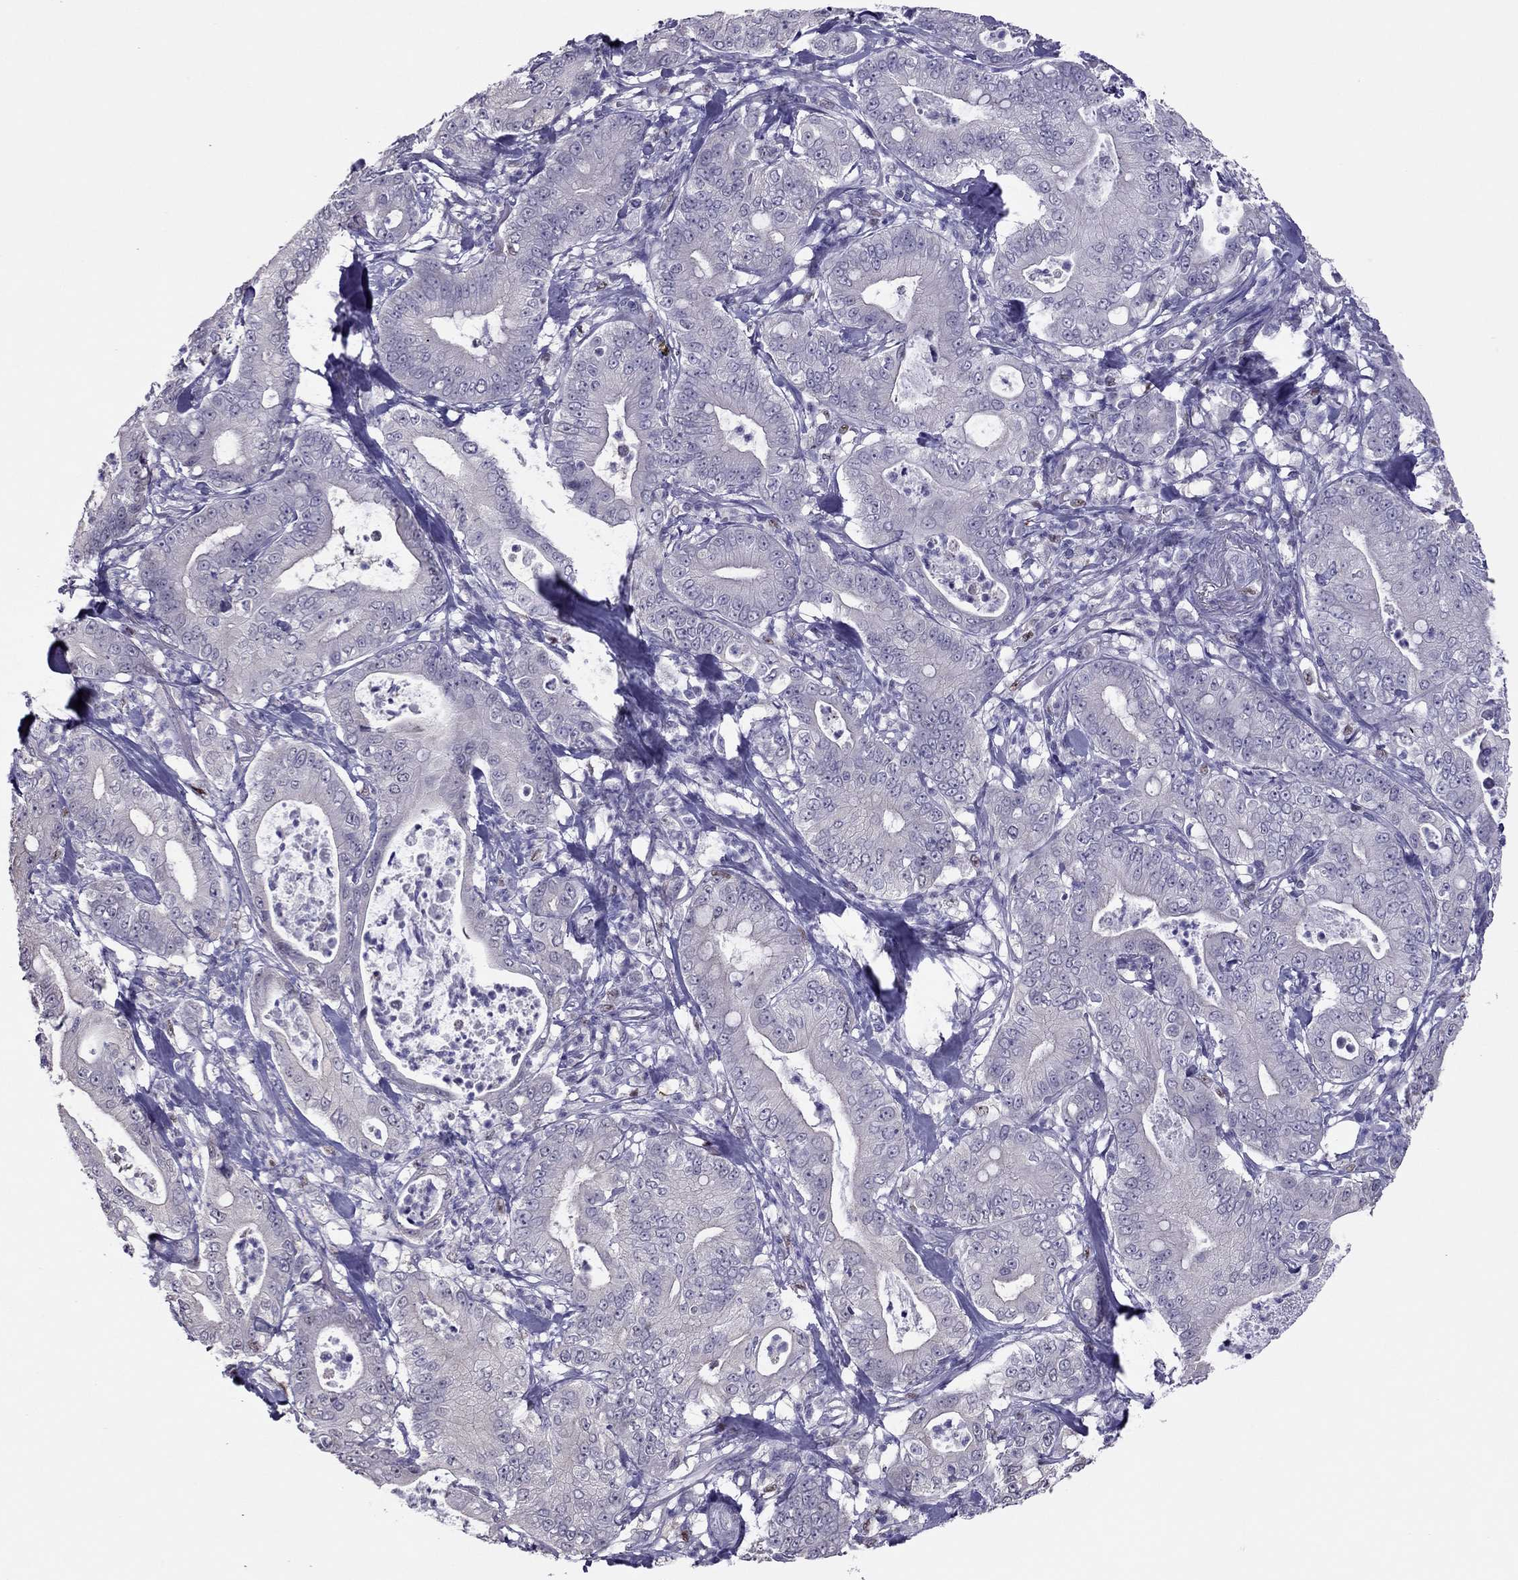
{"staining": {"intensity": "negative", "quantity": "none", "location": "none"}, "tissue": "pancreatic cancer", "cell_type": "Tumor cells", "image_type": "cancer", "snomed": [{"axis": "morphology", "description": "Adenocarcinoma, NOS"}, {"axis": "topography", "description": "Pancreas"}], "caption": "This is an IHC micrograph of pancreatic cancer. There is no expression in tumor cells.", "gene": "SPINT3", "patient": {"sex": "male", "age": 71}}